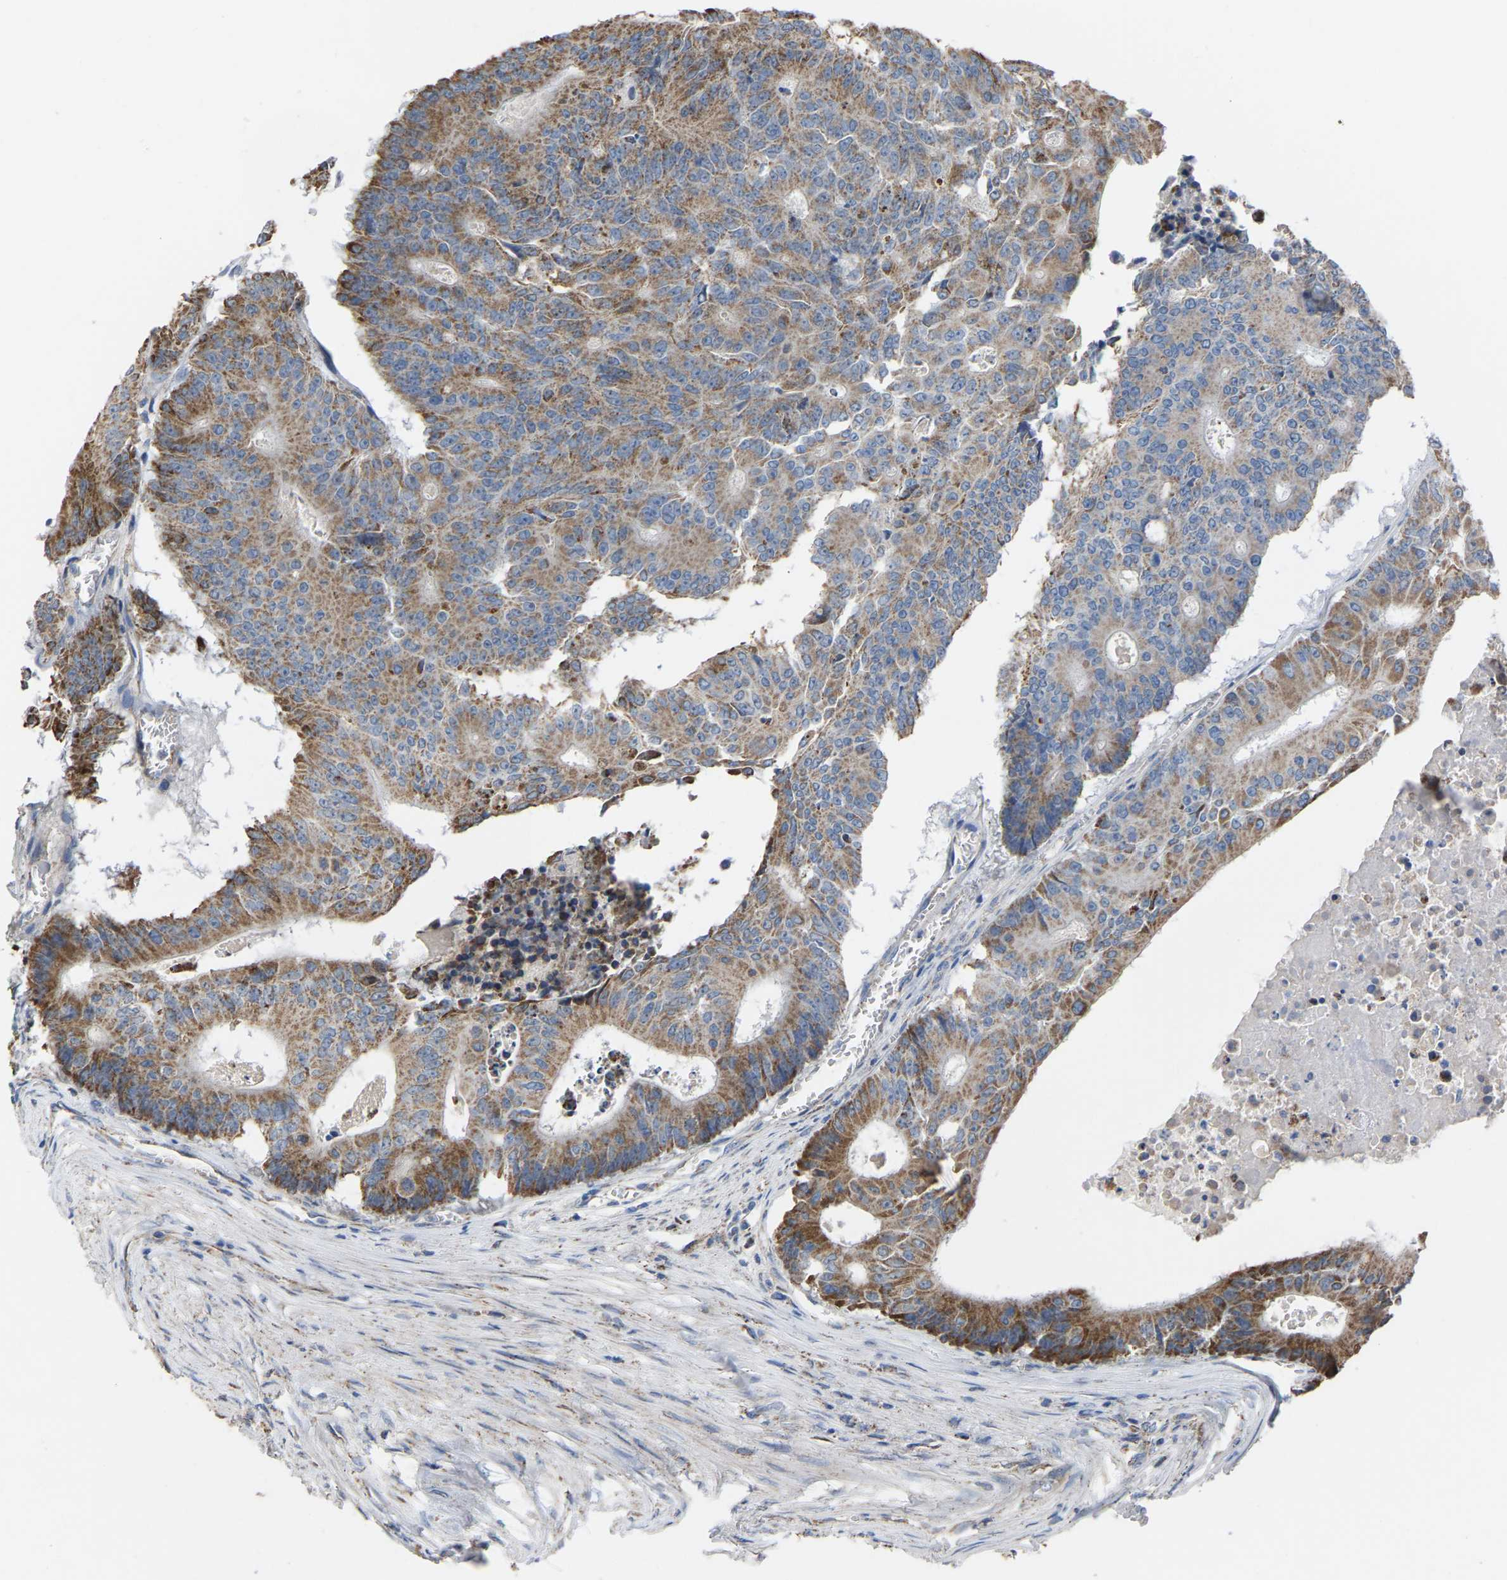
{"staining": {"intensity": "moderate", "quantity": ">75%", "location": "cytoplasmic/membranous"}, "tissue": "colorectal cancer", "cell_type": "Tumor cells", "image_type": "cancer", "snomed": [{"axis": "morphology", "description": "Adenocarcinoma, NOS"}, {"axis": "topography", "description": "Colon"}], "caption": "A high-resolution micrograph shows immunohistochemistry staining of colorectal cancer (adenocarcinoma), which reveals moderate cytoplasmic/membranous positivity in about >75% of tumor cells.", "gene": "BCL10", "patient": {"sex": "male", "age": 87}}